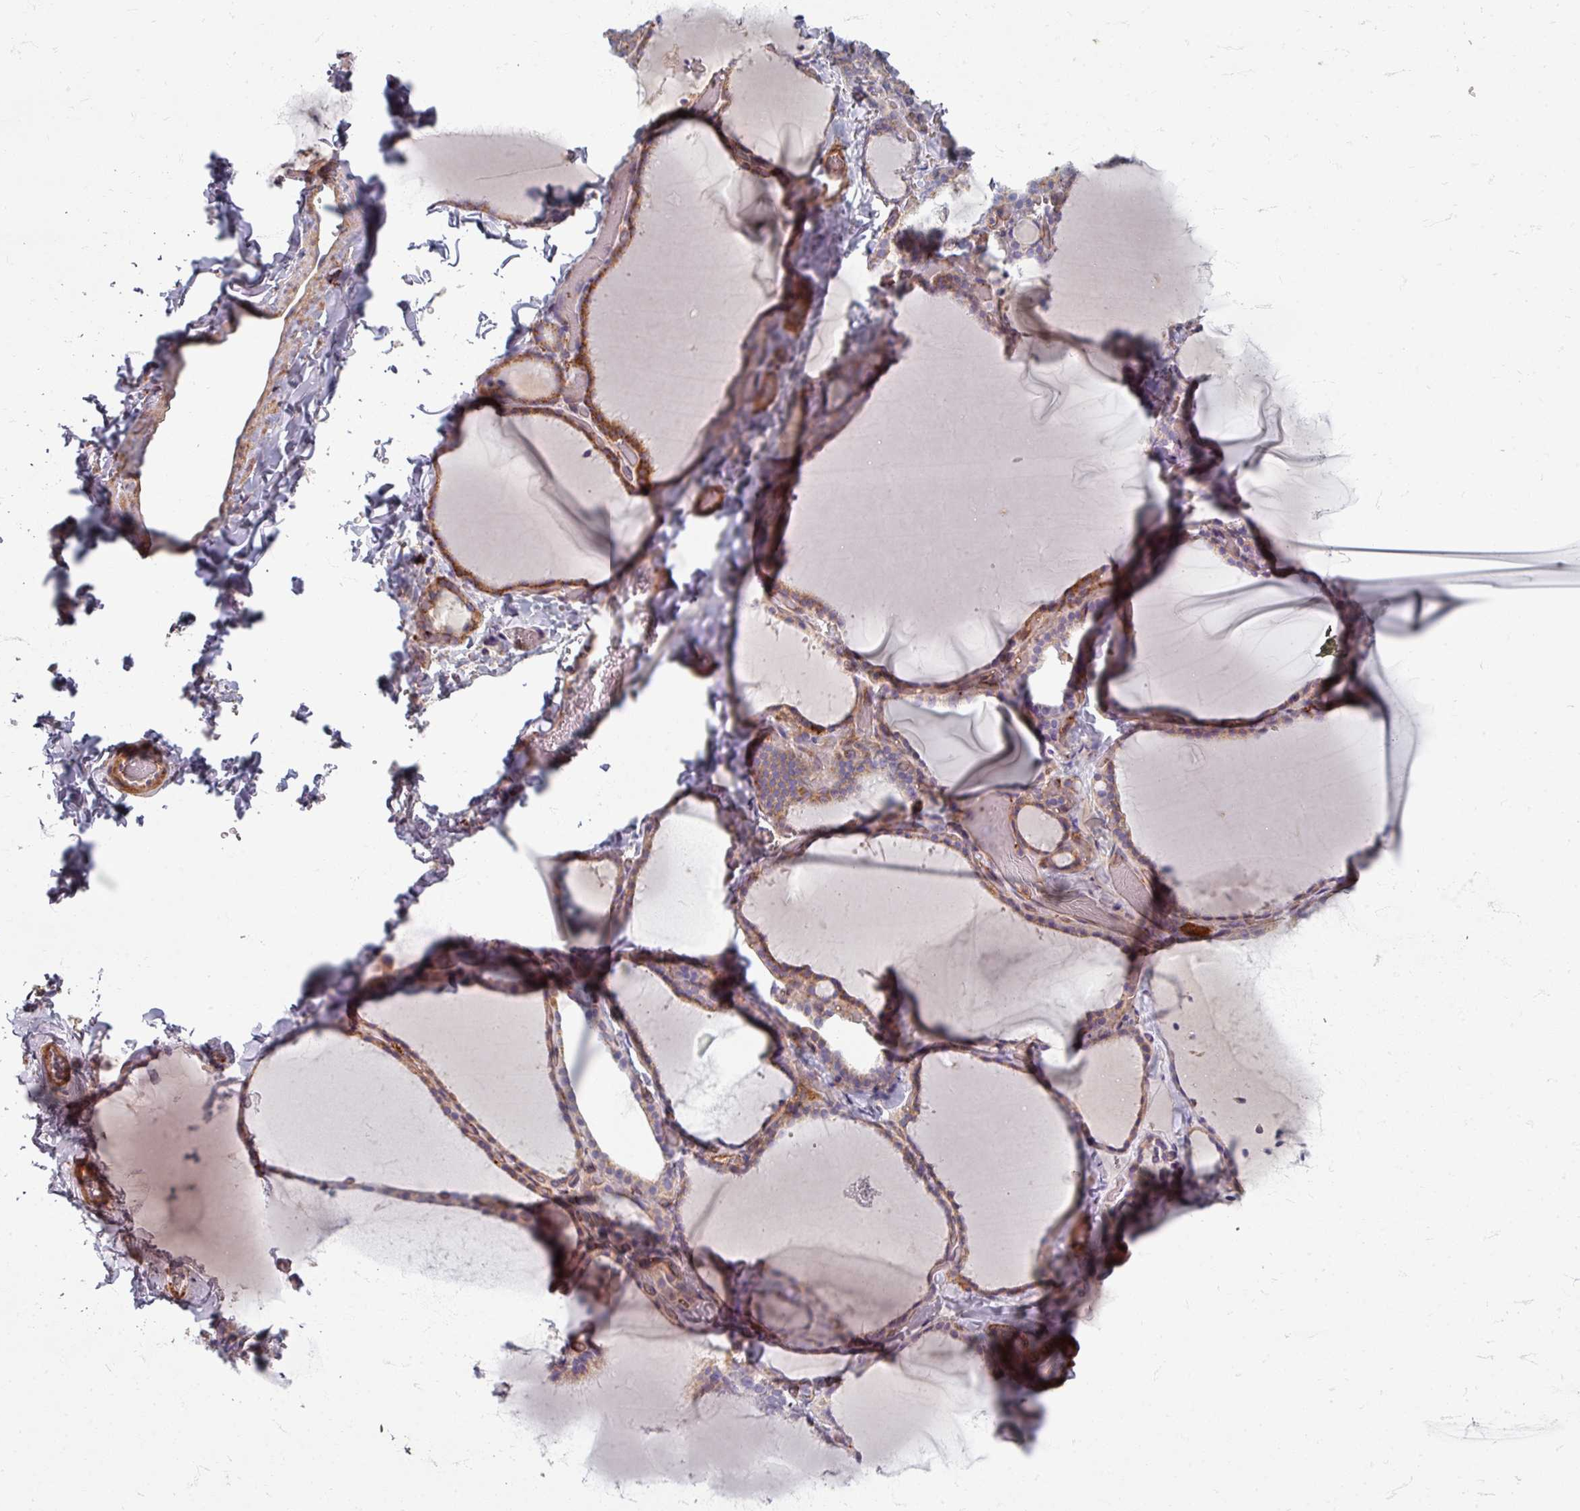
{"staining": {"intensity": "moderate", "quantity": "25%-75%", "location": "cytoplasmic/membranous"}, "tissue": "thyroid gland", "cell_type": "Glandular cells", "image_type": "normal", "snomed": [{"axis": "morphology", "description": "Normal tissue, NOS"}, {"axis": "topography", "description": "Thyroid gland"}], "caption": "A histopathology image of thyroid gland stained for a protein reveals moderate cytoplasmic/membranous brown staining in glandular cells. Ihc stains the protein in brown and the nuclei are stained blue.", "gene": "GABARAPL1", "patient": {"sex": "female", "age": 22}}